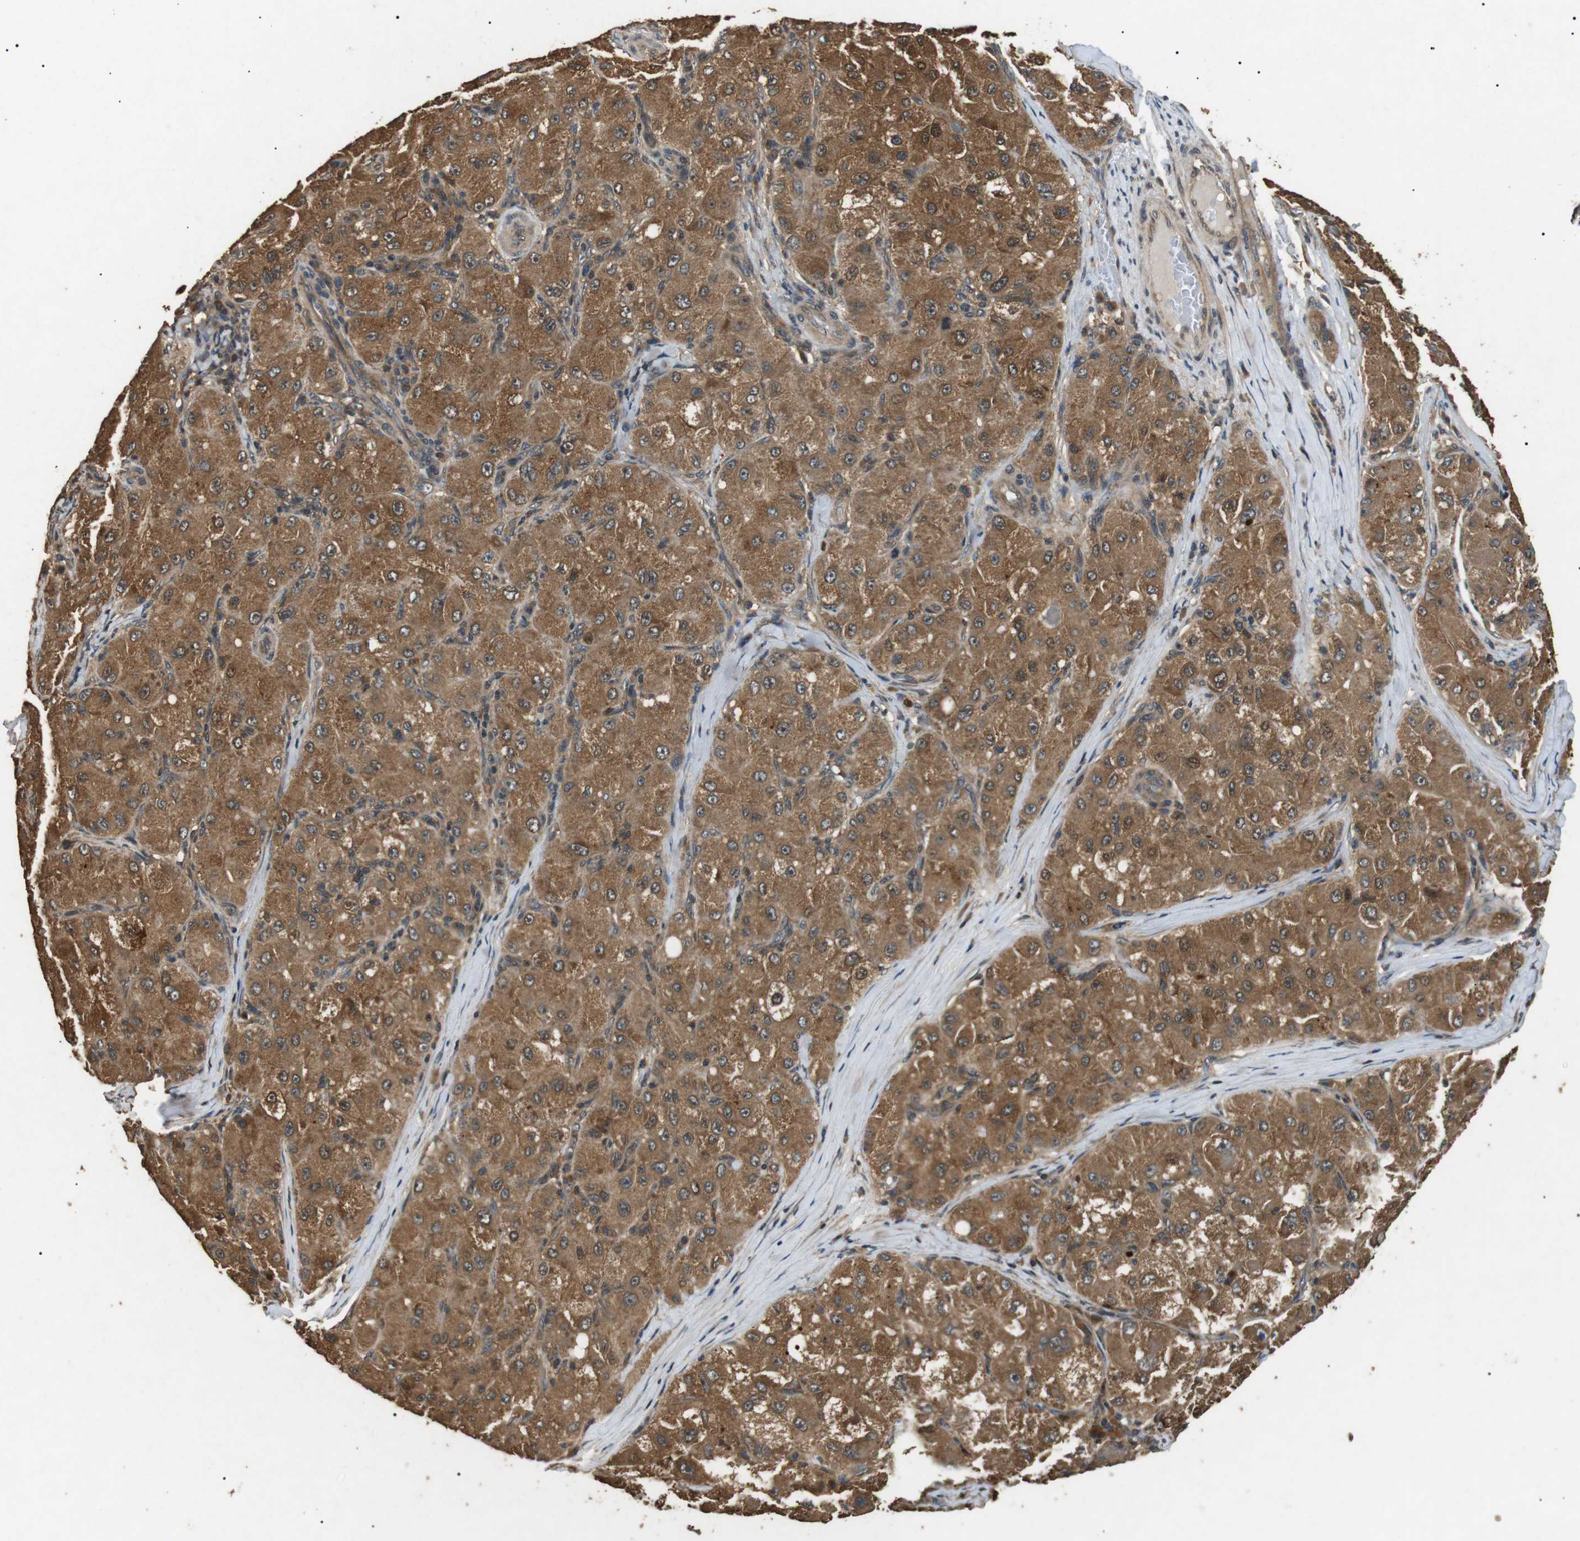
{"staining": {"intensity": "moderate", "quantity": ">75%", "location": "cytoplasmic/membranous"}, "tissue": "liver cancer", "cell_type": "Tumor cells", "image_type": "cancer", "snomed": [{"axis": "morphology", "description": "Carcinoma, Hepatocellular, NOS"}, {"axis": "topography", "description": "Liver"}], "caption": "A micrograph of hepatocellular carcinoma (liver) stained for a protein displays moderate cytoplasmic/membranous brown staining in tumor cells. (brown staining indicates protein expression, while blue staining denotes nuclei).", "gene": "TBC1D15", "patient": {"sex": "male", "age": 80}}